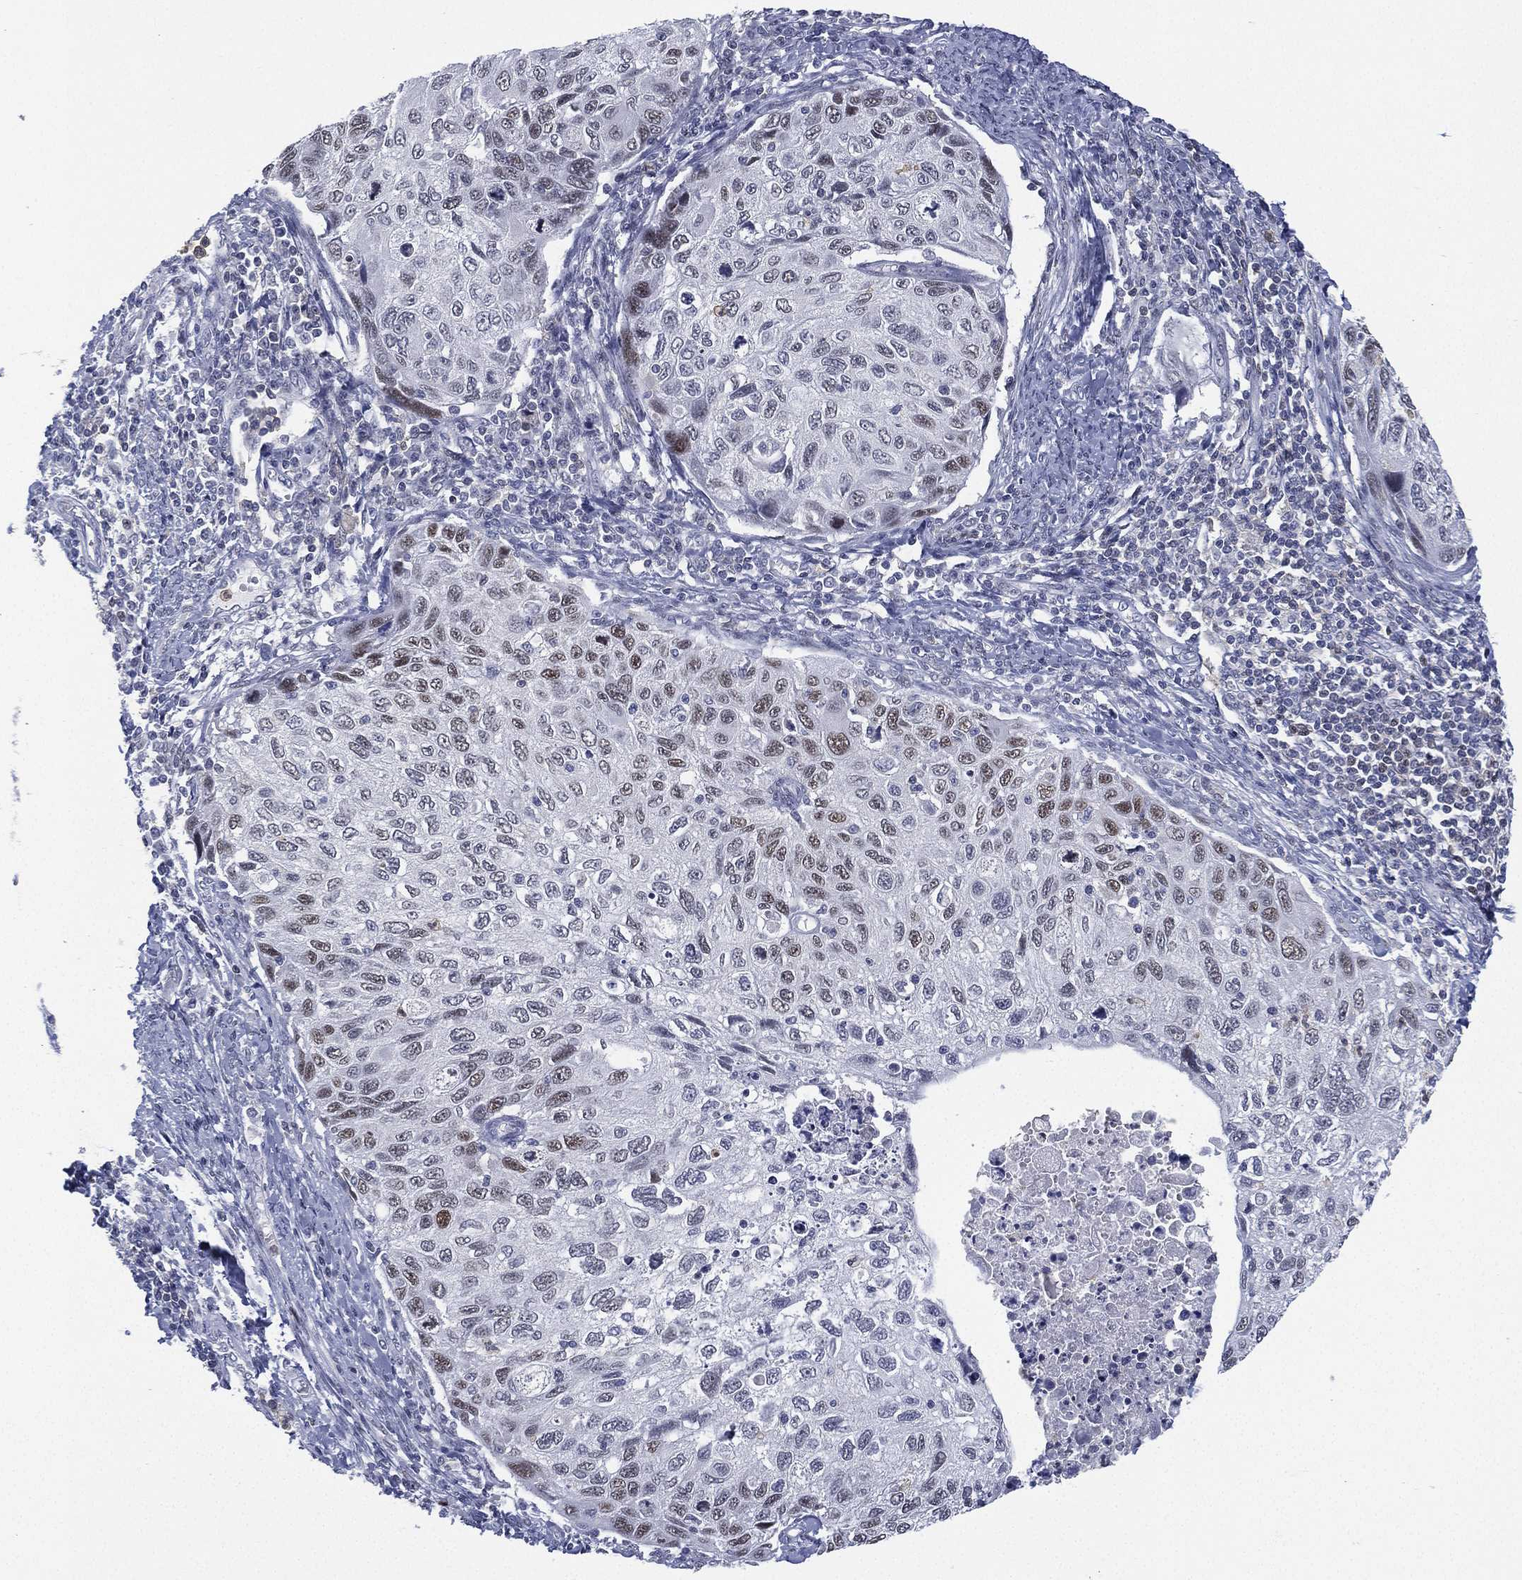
{"staining": {"intensity": "moderate", "quantity": "<25%", "location": "nuclear"}, "tissue": "cervical cancer", "cell_type": "Tumor cells", "image_type": "cancer", "snomed": [{"axis": "morphology", "description": "Squamous cell carcinoma, NOS"}, {"axis": "topography", "description": "Cervix"}], "caption": "A photomicrograph of squamous cell carcinoma (cervical) stained for a protein shows moderate nuclear brown staining in tumor cells. (DAB (3,3'-diaminobenzidine) = brown stain, brightfield microscopy at high magnification).", "gene": "ZNF711", "patient": {"sex": "female", "age": 70}}